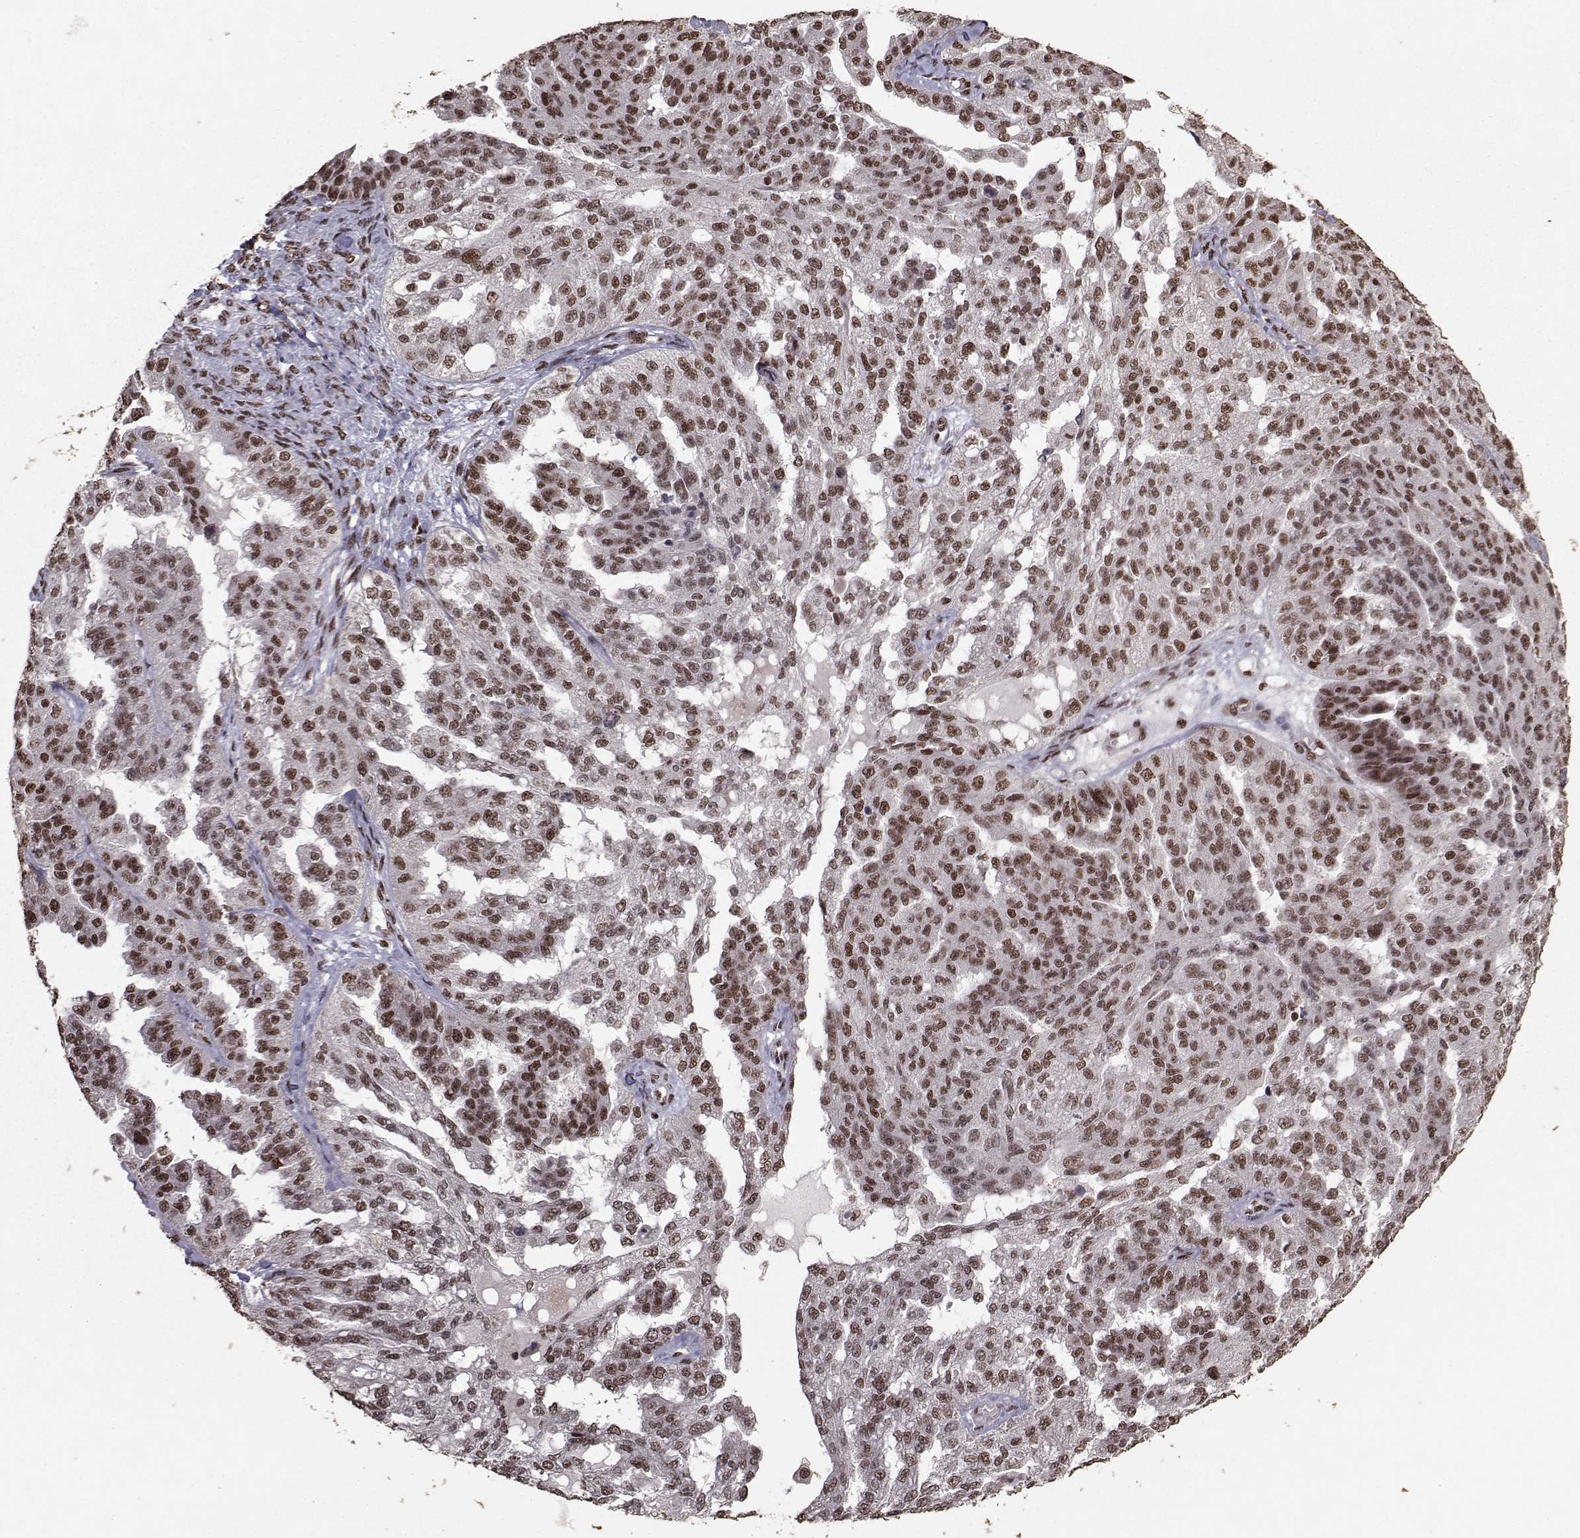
{"staining": {"intensity": "strong", "quantity": ">75%", "location": "nuclear"}, "tissue": "ovarian cancer", "cell_type": "Tumor cells", "image_type": "cancer", "snomed": [{"axis": "morphology", "description": "Cystadenocarcinoma, serous, NOS"}, {"axis": "topography", "description": "Ovary"}], "caption": "High-magnification brightfield microscopy of ovarian serous cystadenocarcinoma stained with DAB (3,3'-diaminobenzidine) (brown) and counterstained with hematoxylin (blue). tumor cells exhibit strong nuclear expression is present in about>75% of cells. The staining was performed using DAB, with brown indicating positive protein expression. Nuclei are stained blue with hematoxylin.", "gene": "SF1", "patient": {"sex": "female", "age": 58}}